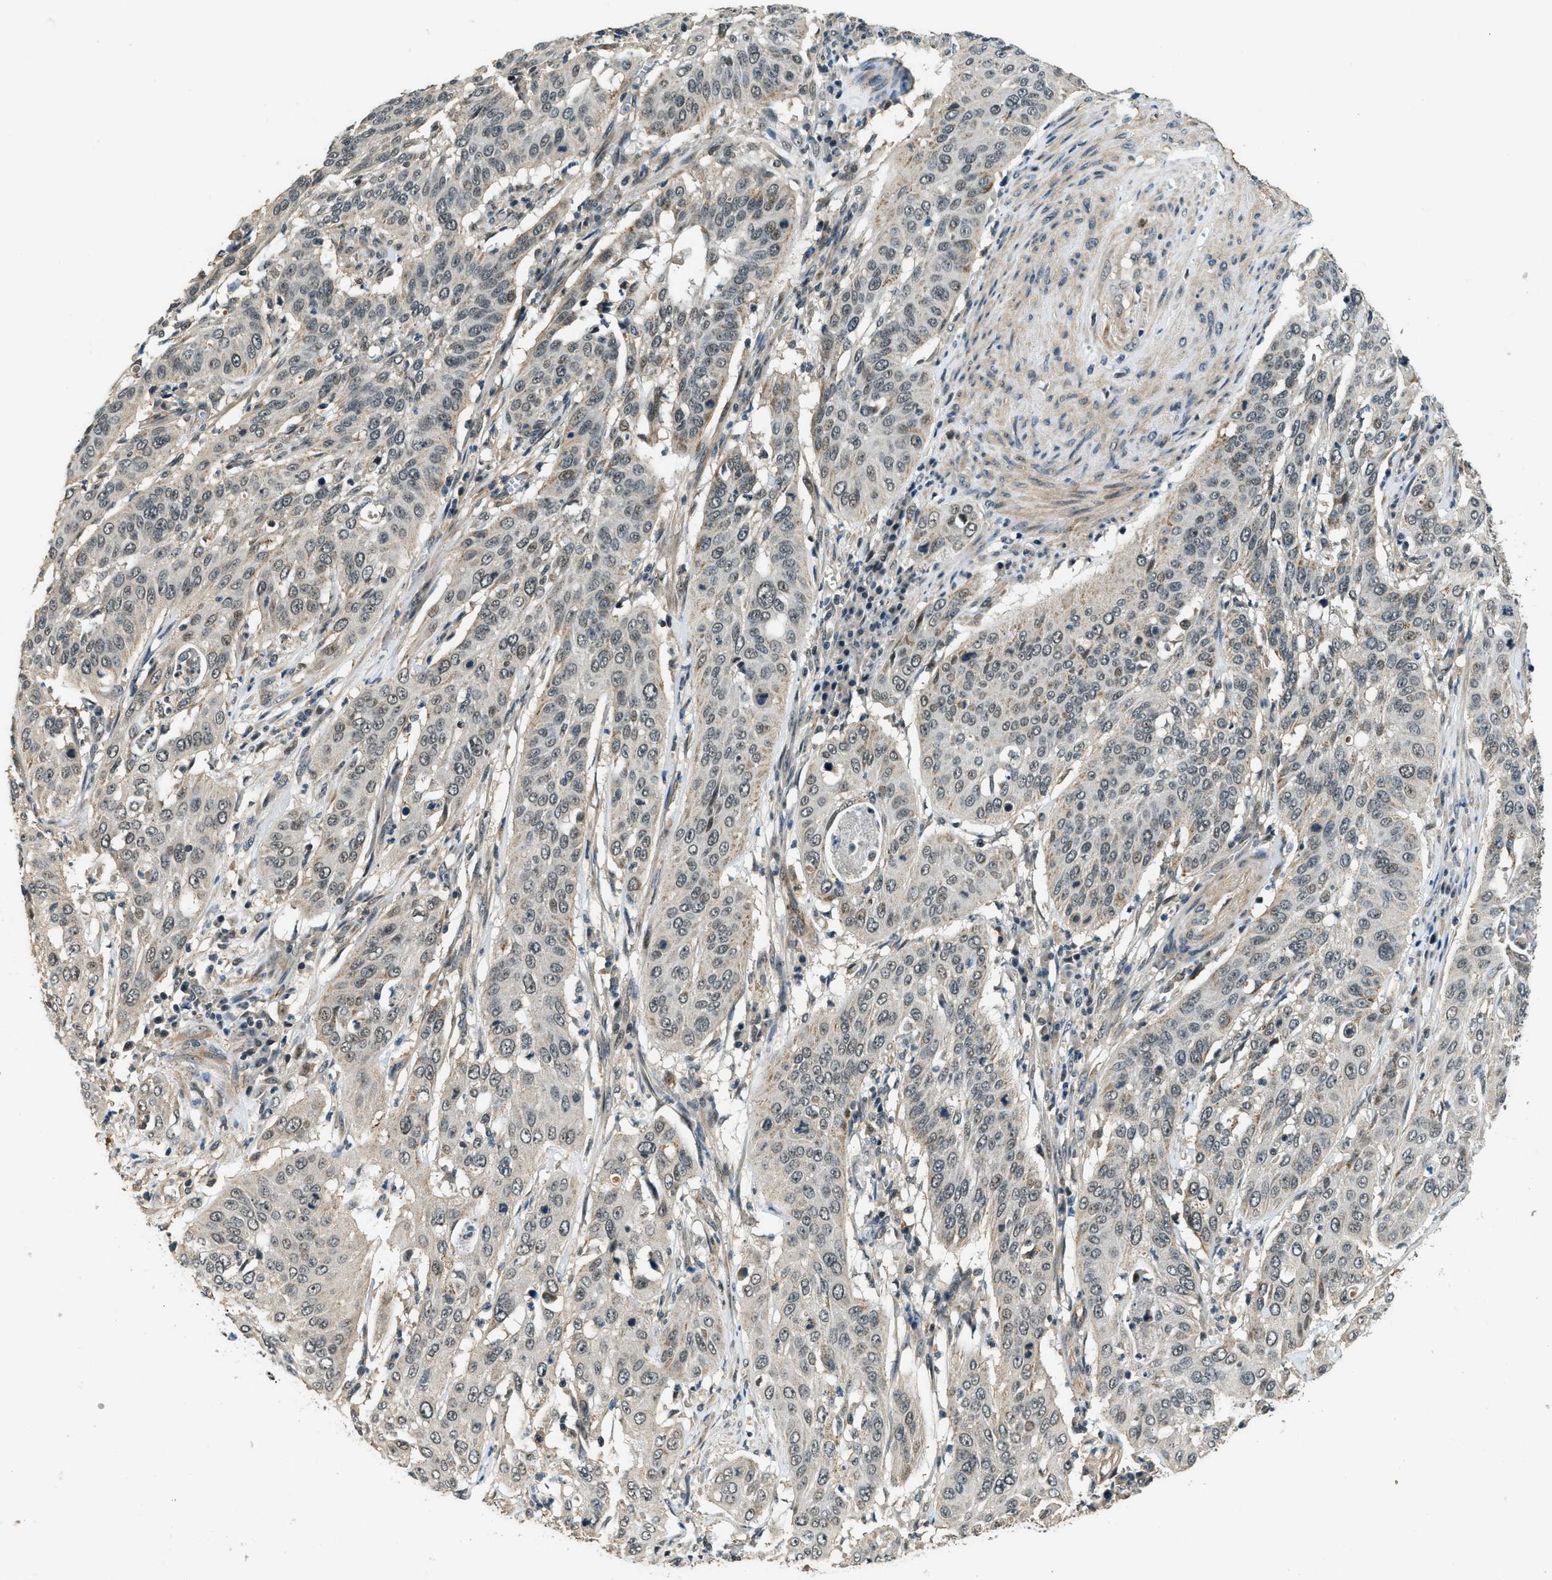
{"staining": {"intensity": "weak", "quantity": "<25%", "location": "nuclear"}, "tissue": "cervical cancer", "cell_type": "Tumor cells", "image_type": "cancer", "snomed": [{"axis": "morphology", "description": "Normal tissue, NOS"}, {"axis": "morphology", "description": "Squamous cell carcinoma, NOS"}, {"axis": "topography", "description": "Cervix"}], "caption": "Tumor cells are negative for protein expression in human cervical squamous cell carcinoma. (DAB IHC with hematoxylin counter stain).", "gene": "MED21", "patient": {"sex": "female", "age": 39}}